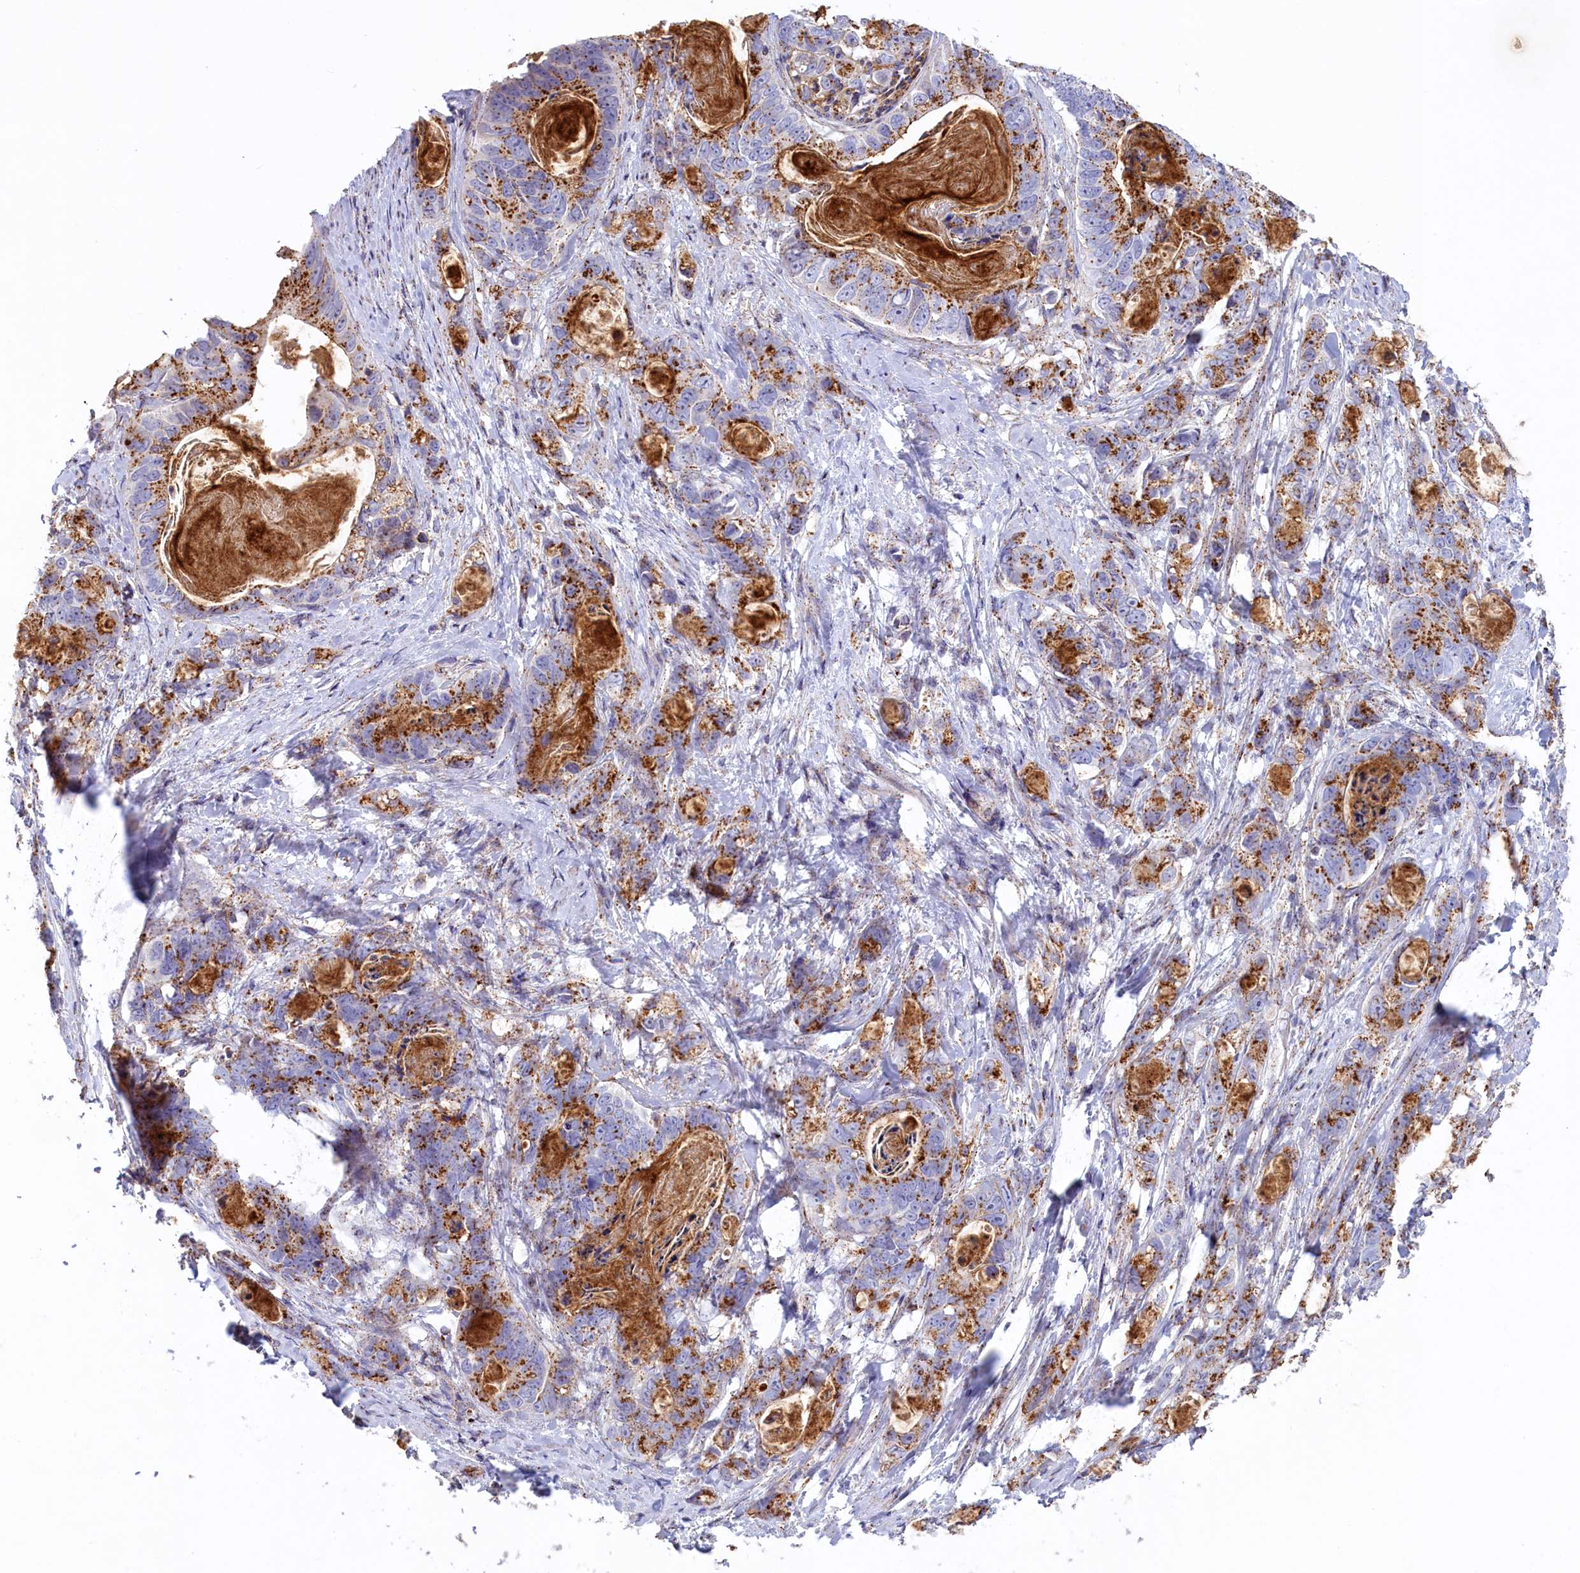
{"staining": {"intensity": "moderate", "quantity": ">75%", "location": "cytoplasmic/membranous"}, "tissue": "stomach cancer", "cell_type": "Tumor cells", "image_type": "cancer", "snomed": [{"axis": "morphology", "description": "Normal tissue, NOS"}, {"axis": "morphology", "description": "Adenocarcinoma, NOS"}, {"axis": "topography", "description": "Stomach"}], "caption": "IHC photomicrograph of human stomach cancer stained for a protein (brown), which displays medium levels of moderate cytoplasmic/membranous expression in about >75% of tumor cells.", "gene": "HYKK", "patient": {"sex": "female", "age": 89}}